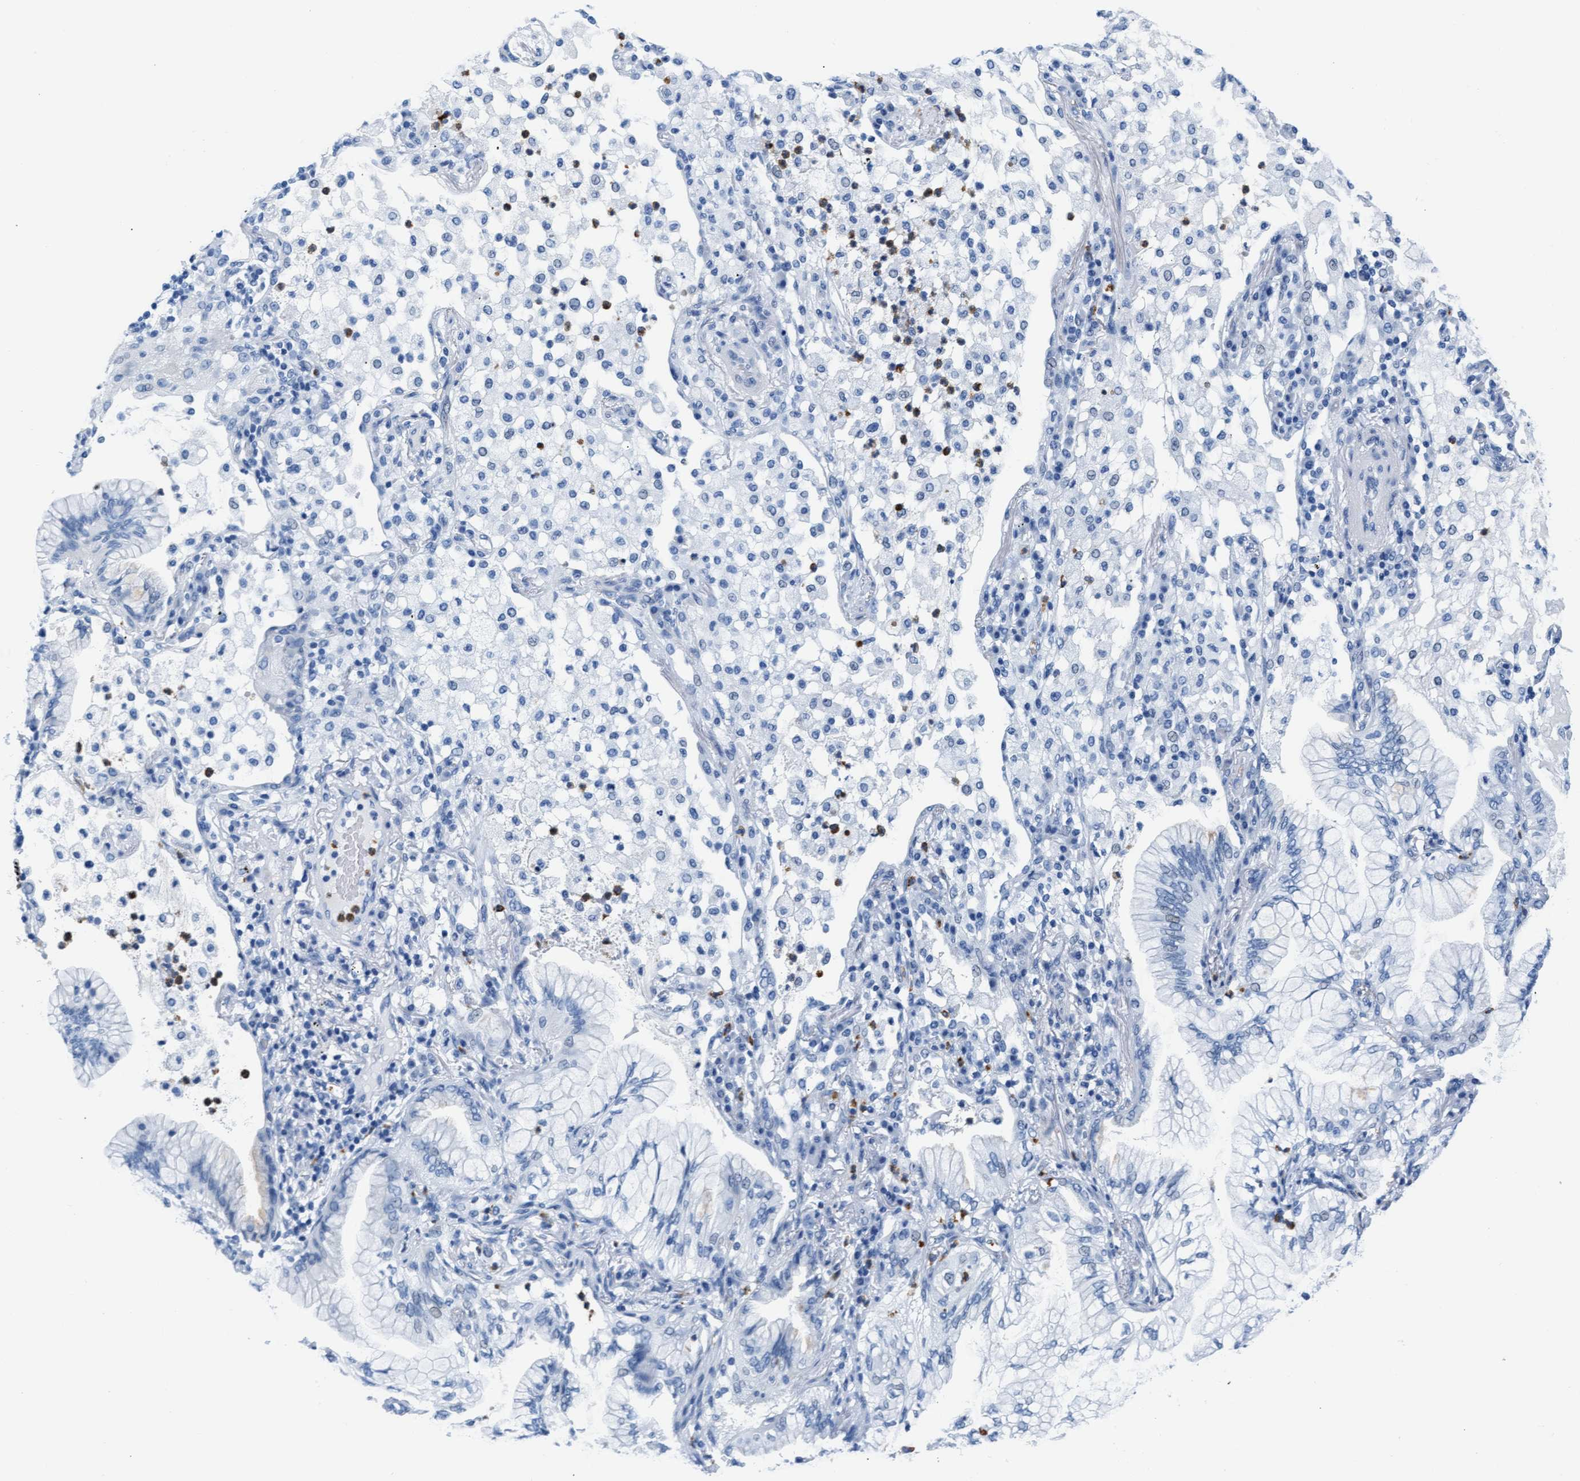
{"staining": {"intensity": "negative", "quantity": "none", "location": "none"}, "tissue": "lung cancer", "cell_type": "Tumor cells", "image_type": "cancer", "snomed": [{"axis": "morphology", "description": "Adenocarcinoma, NOS"}, {"axis": "topography", "description": "Lung"}], "caption": "Immunohistochemistry of human adenocarcinoma (lung) exhibits no staining in tumor cells. (IHC, brightfield microscopy, high magnification).", "gene": "MMP8", "patient": {"sex": "female", "age": 70}}